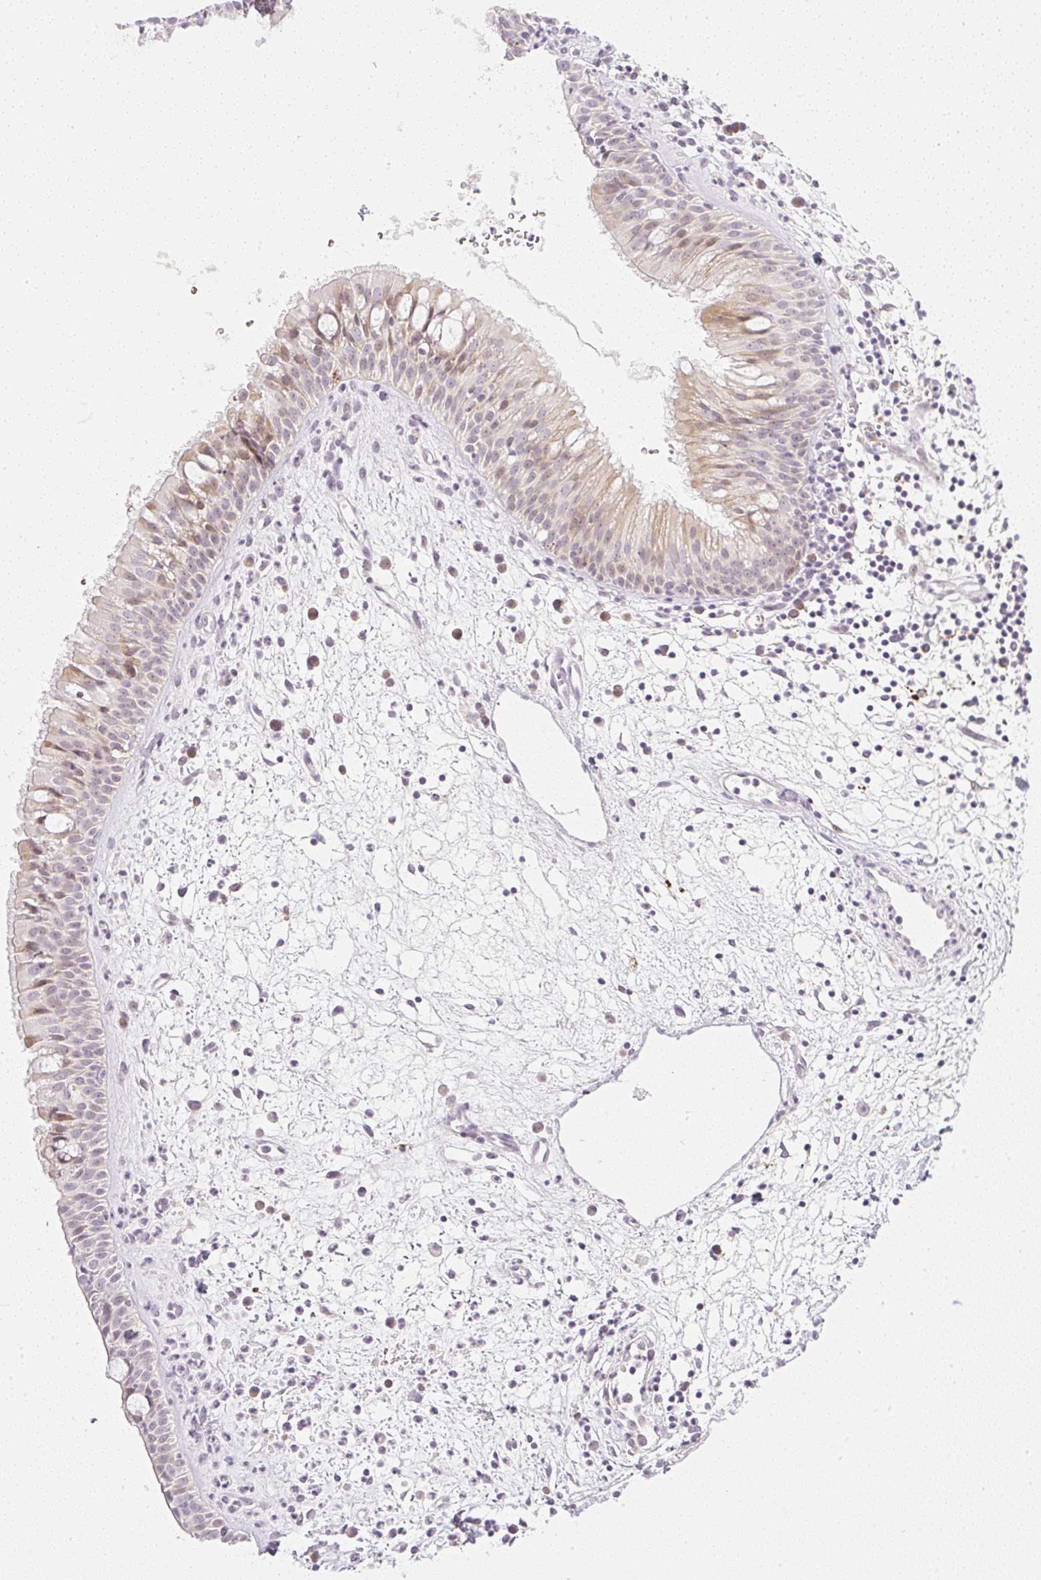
{"staining": {"intensity": "moderate", "quantity": "<25%", "location": "cytoplasmic/membranous,nuclear"}, "tissue": "nasopharynx", "cell_type": "Respiratory epithelial cells", "image_type": "normal", "snomed": [{"axis": "morphology", "description": "Normal tissue, NOS"}, {"axis": "topography", "description": "Nasopharynx"}], "caption": "A high-resolution photomicrograph shows immunohistochemistry staining of unremarkable nasopharynx, which exhibits moderate cytoplasmic/membranous,nuclear staining in about <25% of respiratory epithelial cells.", "gene": "AAR2", "patient": {"sex": "male", "age": 65}}